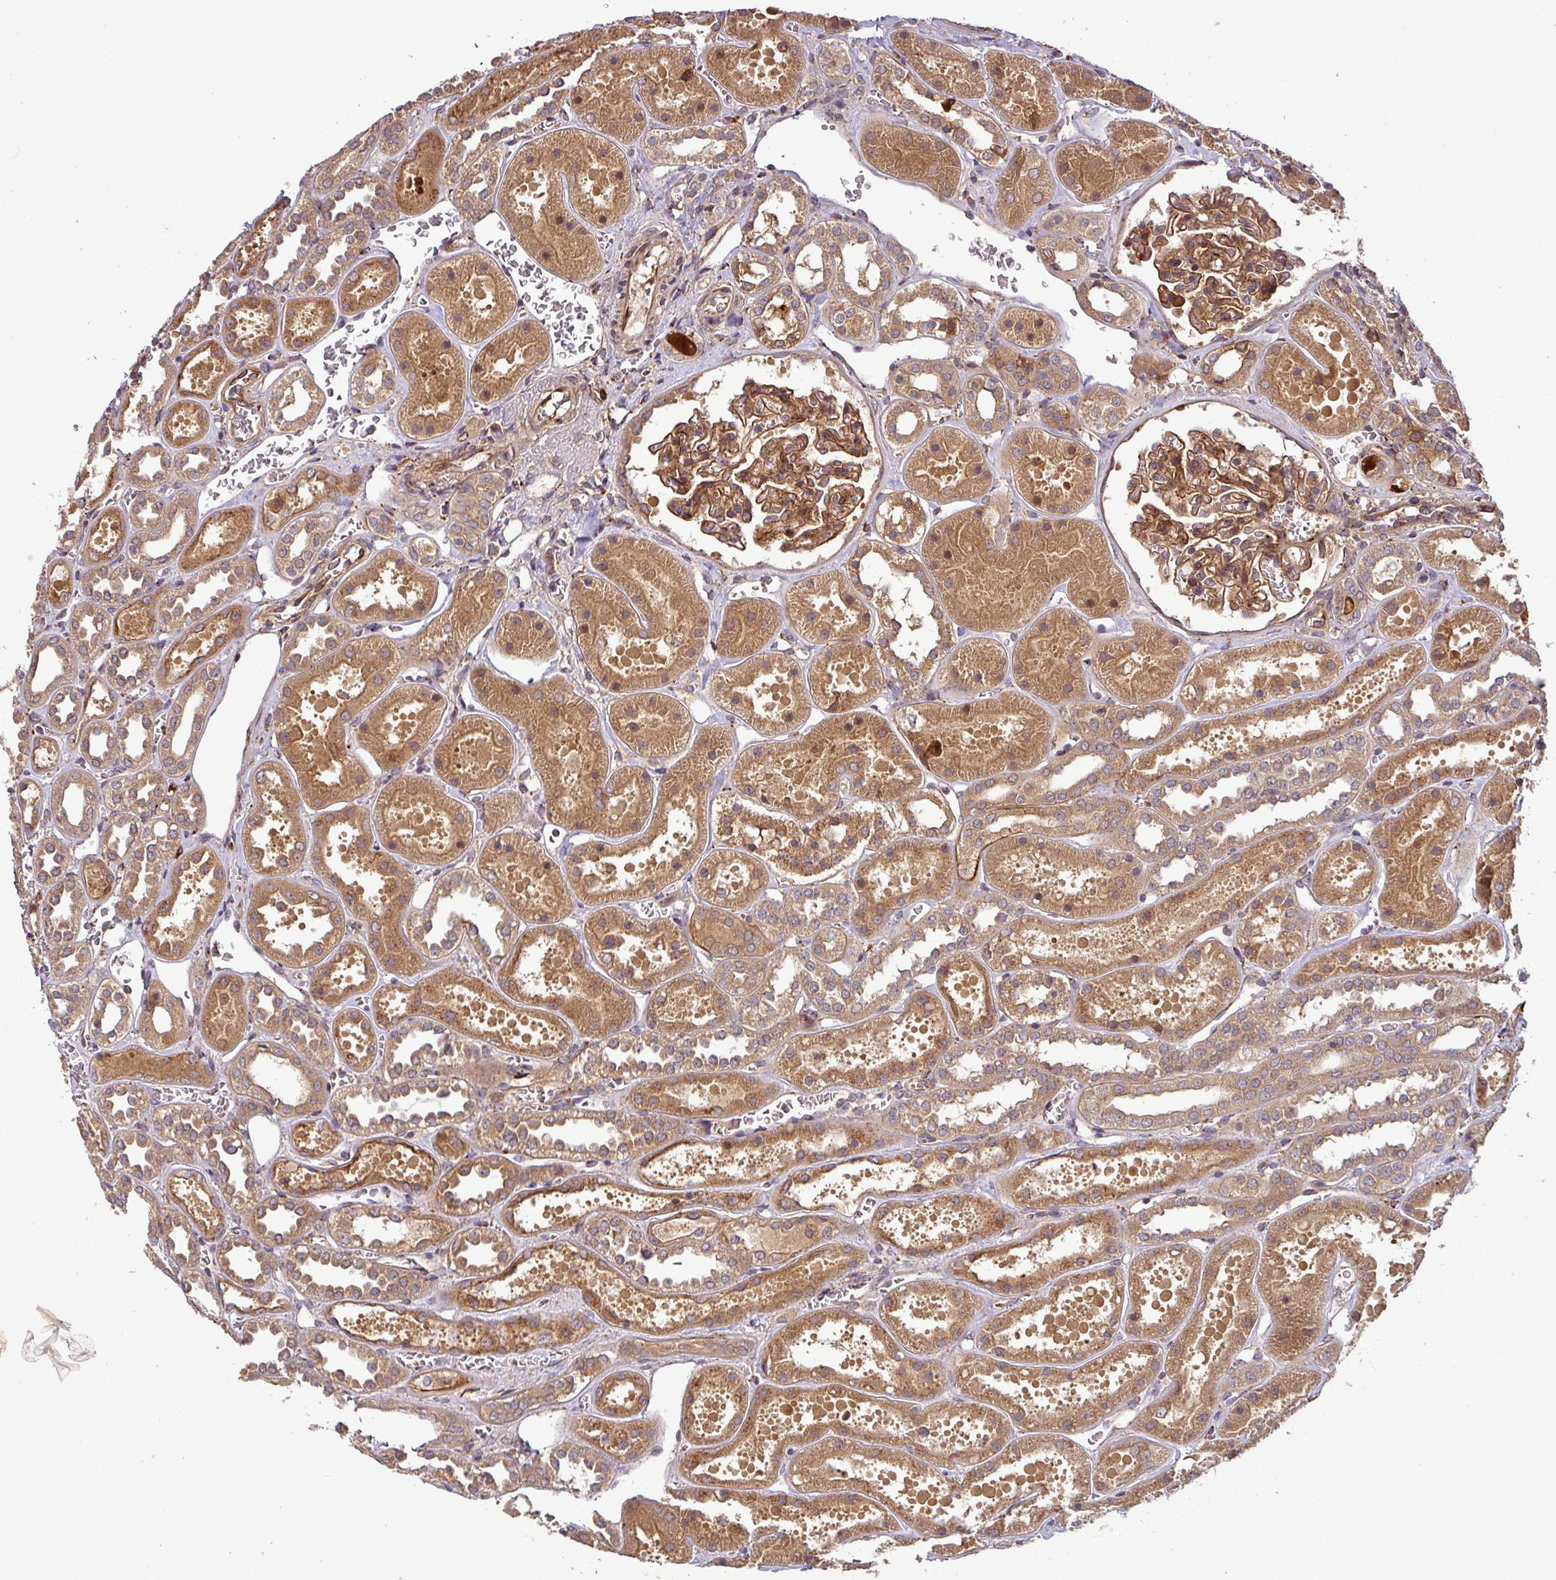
{"staining": {"intensity": "strong", "quantity": ">75%", "location": "cytoplasmic/membranous"}, "tissue": "kidney", "cell_type": "Cells in glomeruli", "image_type": "normal", "snomed": [{"axis": "morphology", "description": "Normal tissue, NOS"}, {"axis": "topography", "description": "Kidney"}], "caption": "The photomicrograph exhibits immunohistochemical staining of benign kidney. There is strong cytoplasmic/membranous positivity is present in approximately >75% of cells in glomeruli.", "gene": "ART1", "patient": {"sex": "female", "age": 41}}